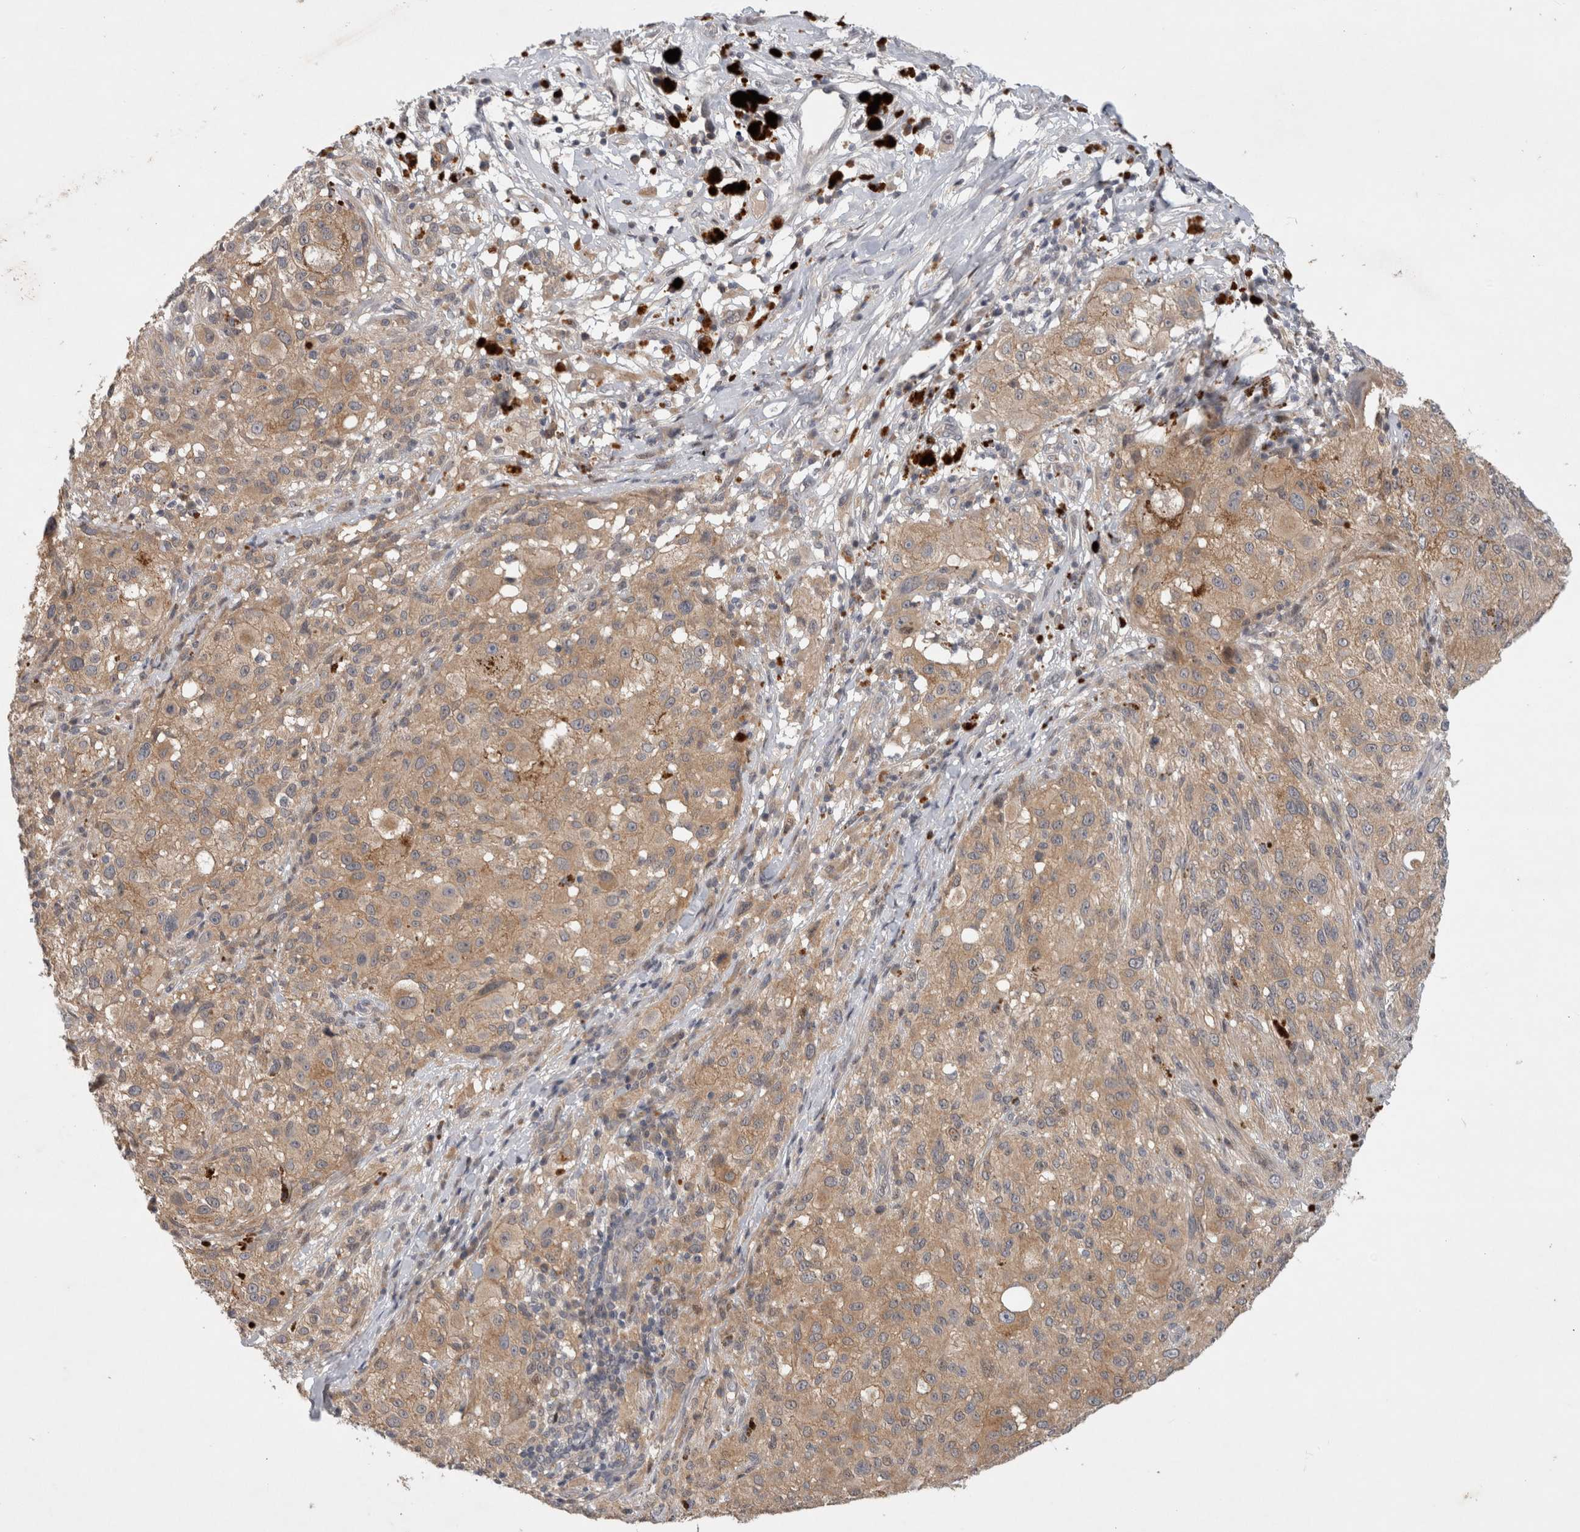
{"staining": {"intensity": "moderate", "quantity": ">75%", "location": "cytoplasmic/membranous"}, "tissue": "melanoma", "cell_type": "Tumor cells", "image_type": "cancer", "snomed": [{"axis": "morphology", "description": "Malignant melanoma, NOS"}, {"axis": "topography", "description": "Skin"}], "caption": "Tumor cells show medium levels of moderate cytoplasmic/membranous expression in about >75% of cells in human melanoma.", "gene": "CERS3", "patient": {"sex": "female", "age": 55}}